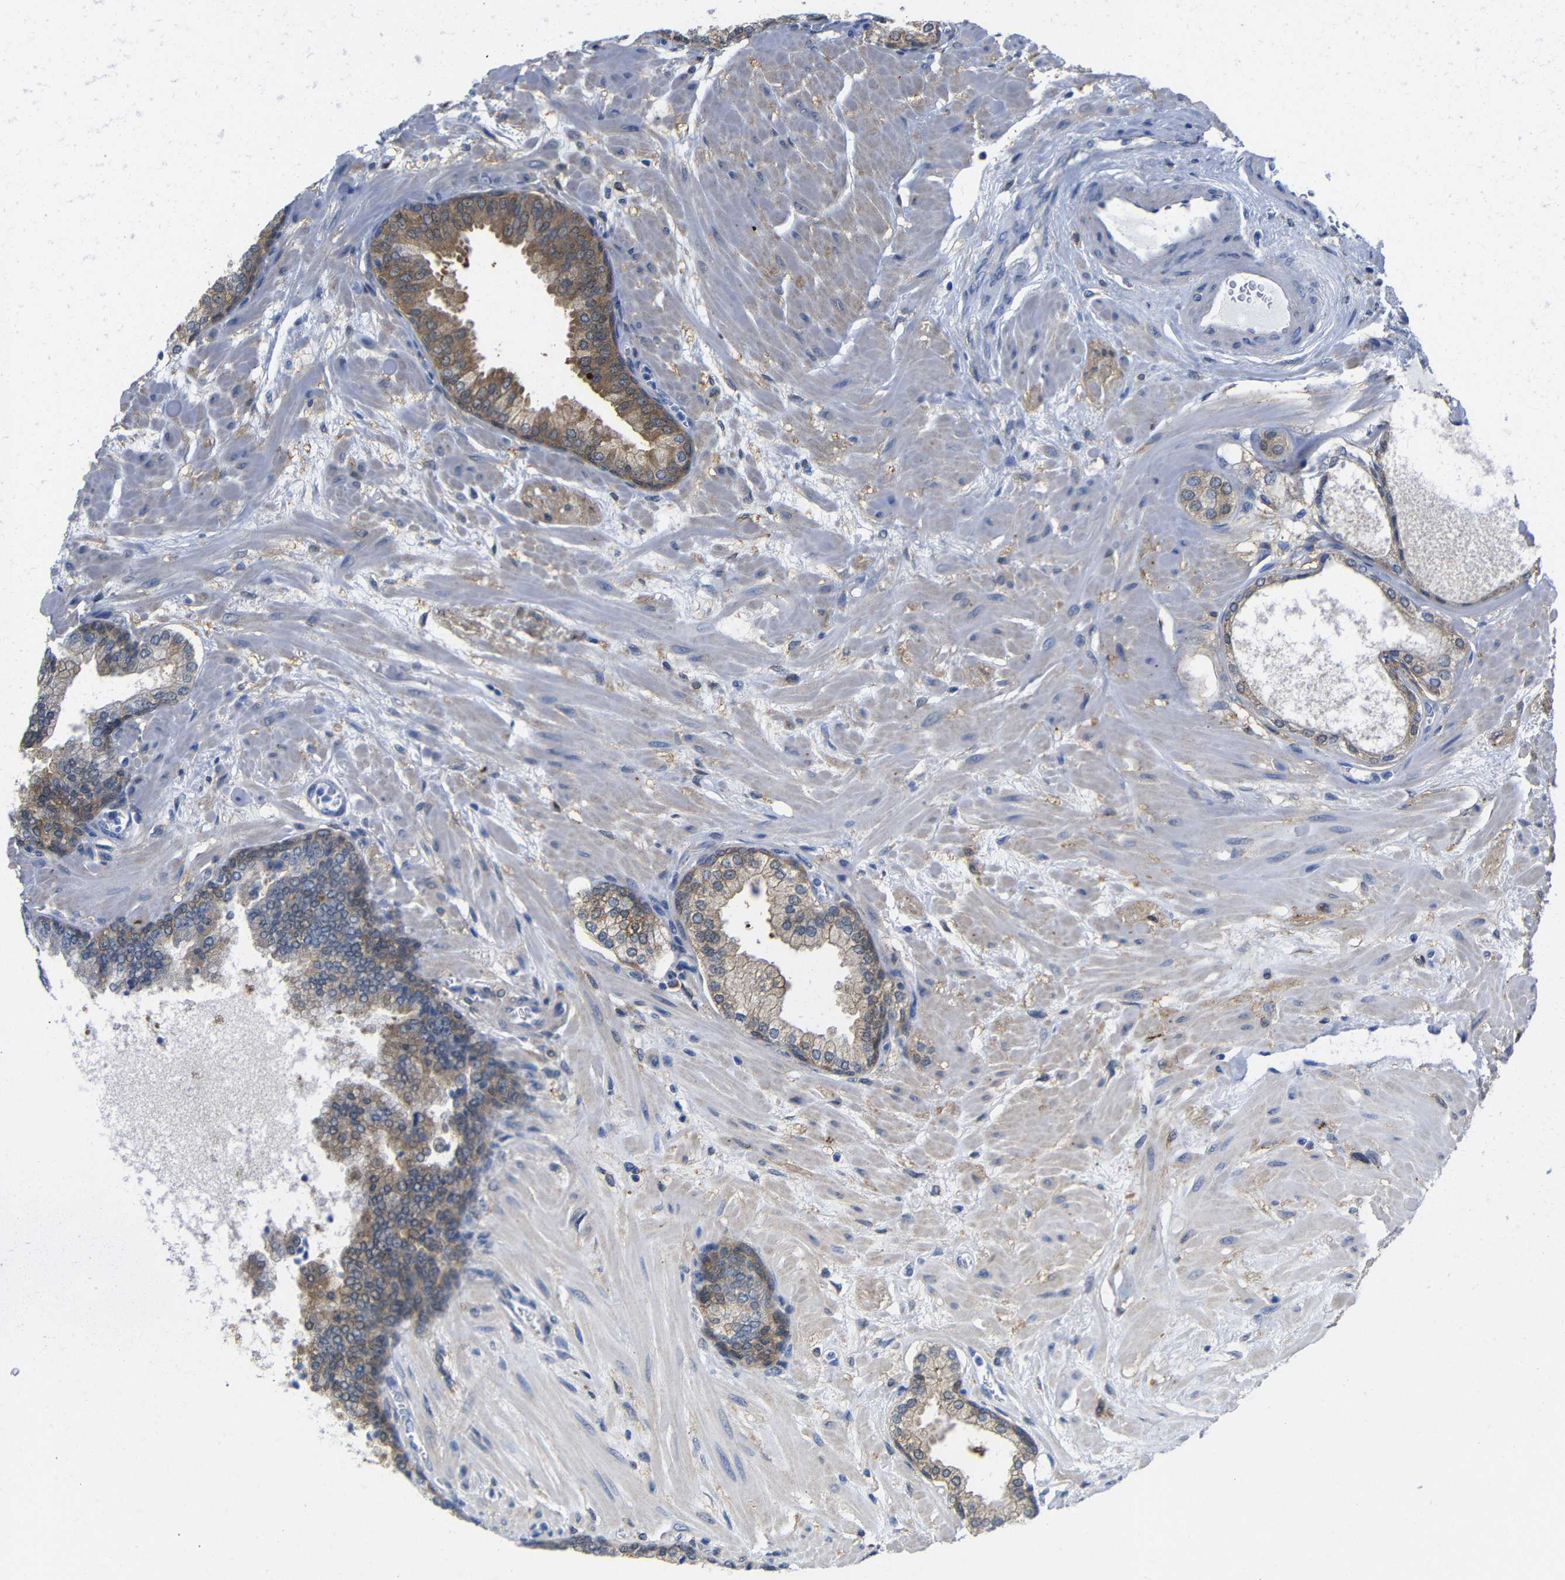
{"staining": {"intensity": "moderate", "quantity": ">75%", "location": "cytoplasmic/membranous"}, "tissue": "prostate", "cell_type": "Glandular cells", "image_type": "normal", "snomed": [{"axis": "morphology", "description": "Normal tissue, NOS"}, {"axis": "morphology", "description": "Urothelial carcinoma, Low grade"}, {"axis": "topography", "description": "Urinary bladder"}, {"axis": "topography", "description": "Prostate"}], "caption": "Brown immunohistochemical staining in normal prostate exhibits moderate cytoplasmic/membranous positivity in approximately >75% of glandular cells. The protein is stained brown, and the nuclei are stained in blue (DAB IHC with brightfield microscopy, high magnification).", "gene": "PEBP1", "patient": {"sex": "male", "age": 60}}